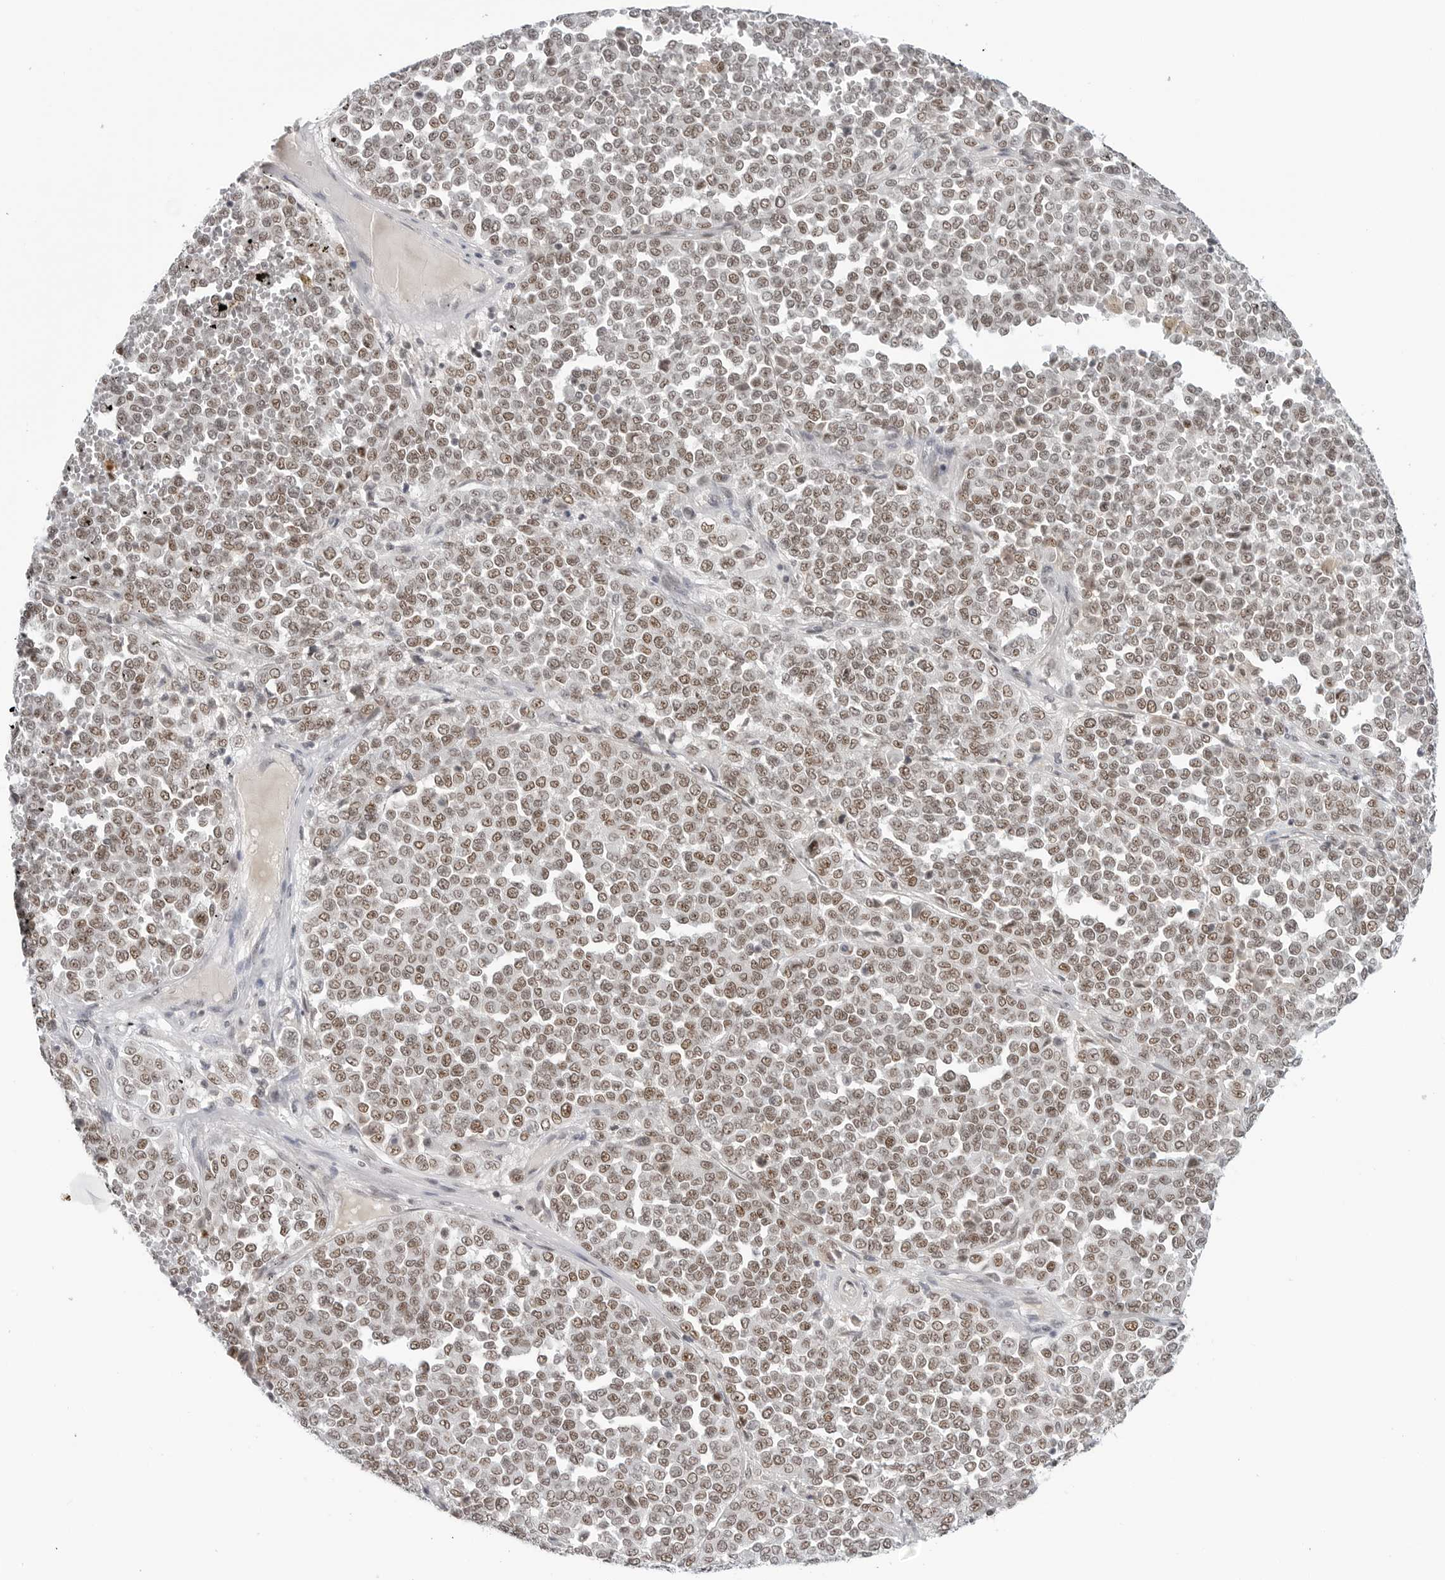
{"staining": {"intensity": "moderate", "quantity": ">75%", "location": "nuclear"}, "tissue": "melanoma", "cell_type": "Tumor cells", "image_type": "cancer", "snomed": [{"axis": "morphology", "description": "Malignant melanoma, Metastatic site"}, {"axis": "topography", "description": "Pancreas"}], "caption": "This image reveals malignant melanoma (metastatic site) stained with immunohistochemistry (IHC) to label a protein in brown. The nuclear of tumor cells show moderate positivity for the protein. Nuclei are counter-stained blue.", "gene": "WRAP53", "patient": {"sex": "female", "age": 30}}